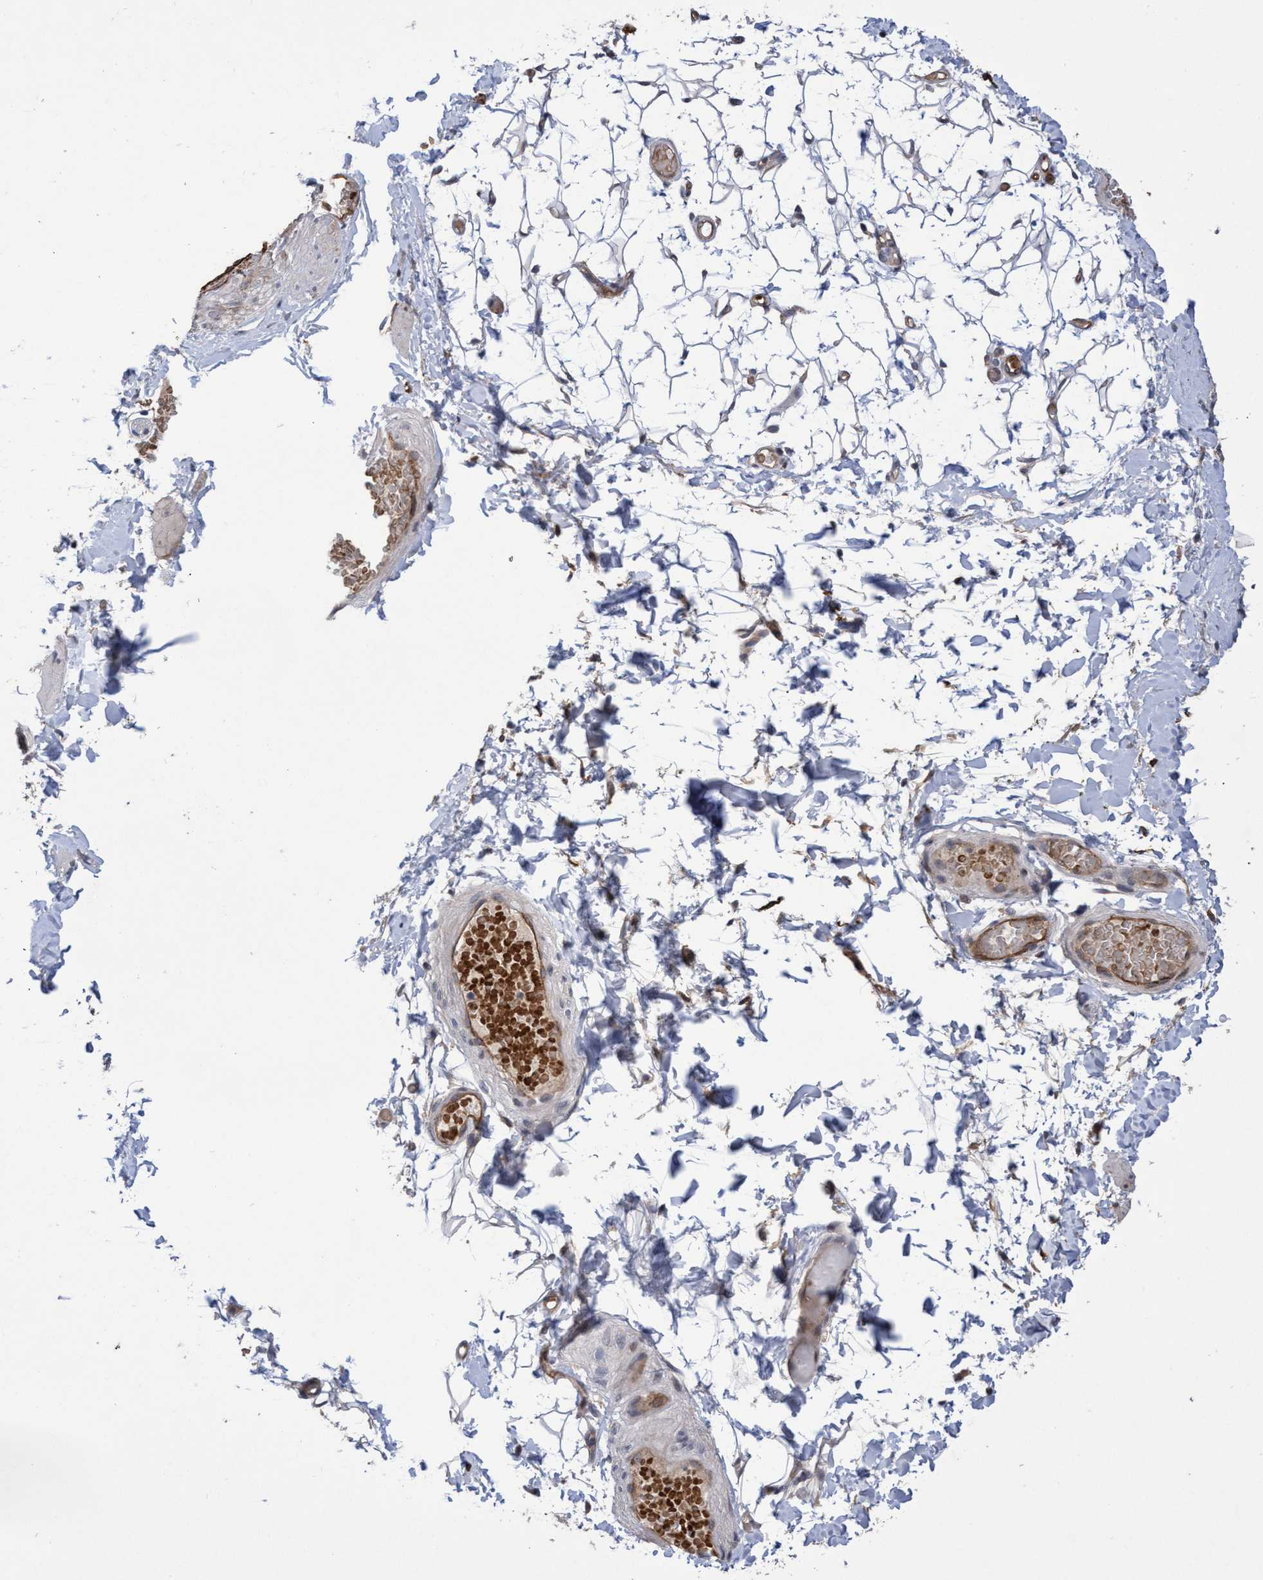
{"staining": {"intensity": "moderate", "quantity": "<25%", "location": "nuclear"}, "tissue": "adipose tissue", "cell_type": "Adipocytes", "image_type": "normal", "snomed": [{"axis": "morphology", "description": "Normal tissue, NOS"}, {"axis": "topography", "description": "Adipose tissue"}, {"axis": "topography", "description": "Vascular tissue"}, {"axis": "topography", "description": "Peripheral nerve tissue"}], "caption": "Adipocytes show moderate nuclear positivity in about <25% of cells in unremarkable adipose tissue.", "gene": "ZNF750", "patient": {"sex": "male", "age": 25}}